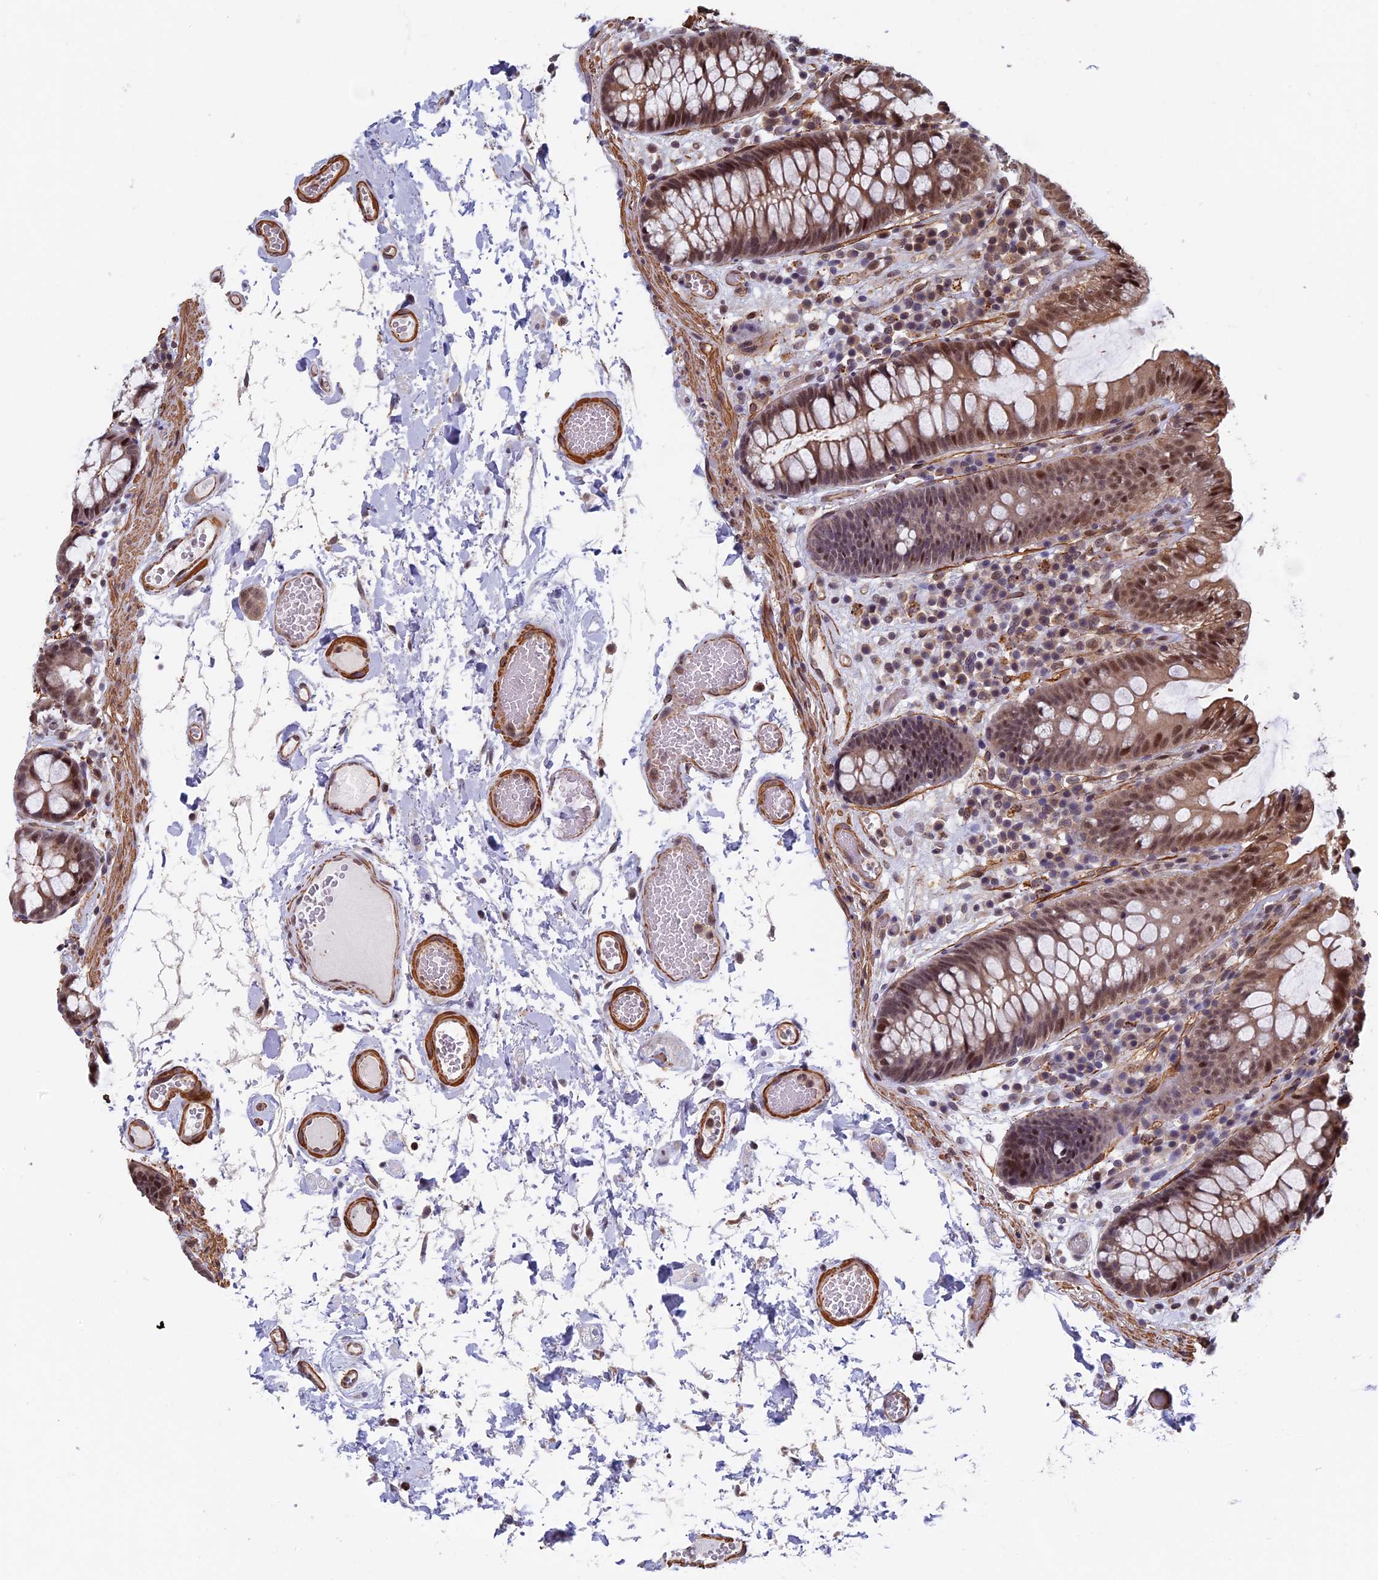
{"staining": {"intensity": "strong", "quantity": ">75%", "location": "cytoplasmic/membranous"}, "tissue": "colon", "cell_type": "Endothelial cells", "image_type": "normal", "snomed": [{"axis": "morphology", "description": "Normal tissue, NOS"}, {"axis": "topography", "description": "Colon"}], "caption": "Endothelial cells display high levels of strong cytoplasmic/membranous positivity in approximately >75% of cells in unremarkable human colon.", "gene": "CTDP1", "patient": {"sex": "male", "age": 84}}